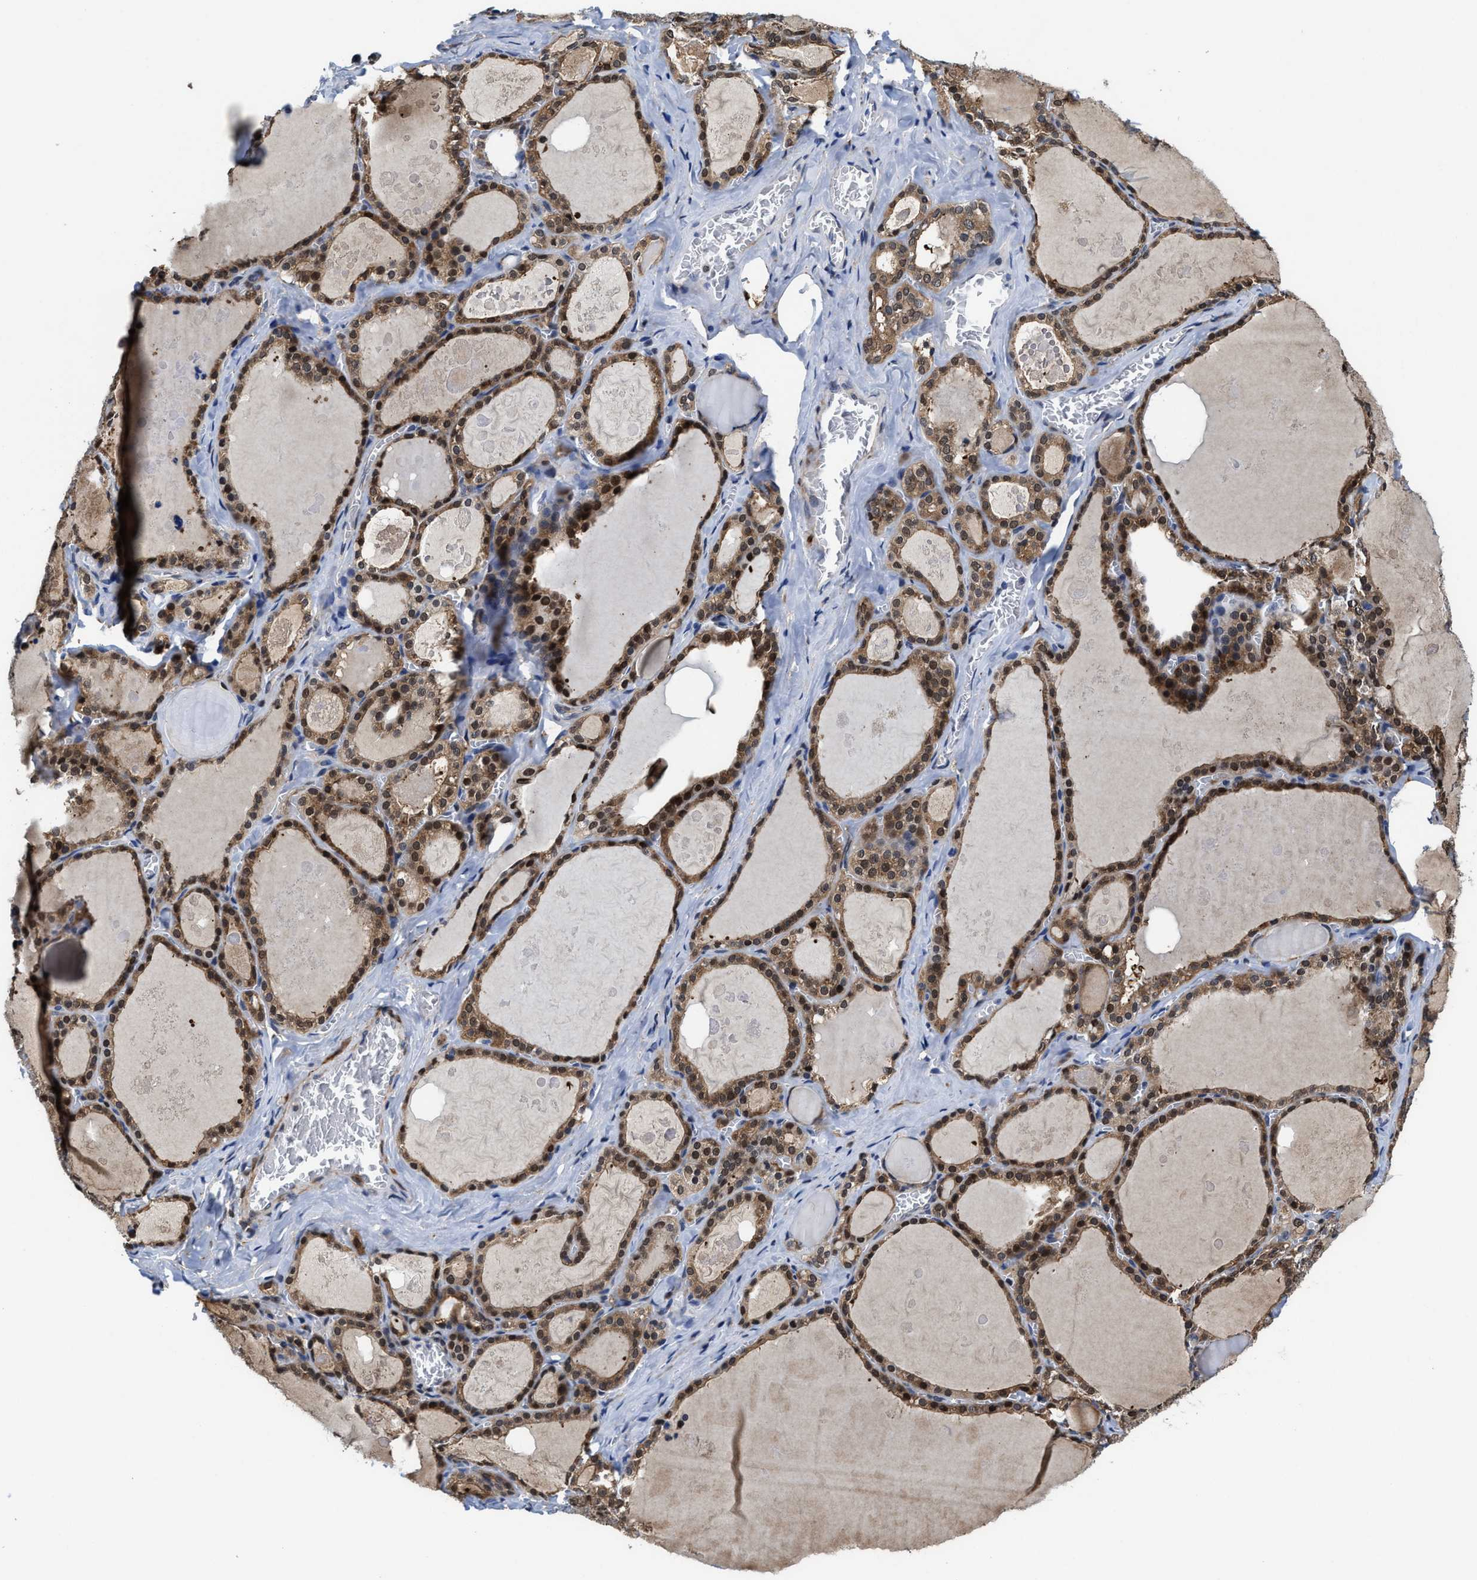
{"staining": {"intensity": "moderate", "quantity": "25%-75%", "location": "cytoplasmic/membranous,nuclear"}, "tissue": "thyroid gland", "cell_type": "Glandular cells", "image_type": "normal", "snomed": [{"axis": "morphology", "description": "Normal tissue, NOS"}, {"axis": "topography", "description": "Thyroid gland"}], "caption": "High-magnification brightfield microscopy of unremarkable thyroid gland stained with DAB (3,3'-diaminobenzidine) (brown) and counterstained with hematoxylin (blue). glandular cells exhibit moderate cytoplasmic/membranous,nuclear expression is seen in approximately25%-75% of cells. The protein is shown in brown color, while the nuclei are stained blue.", "gene": "KIF12", "patient": {"sex": "male", "age": 56}}